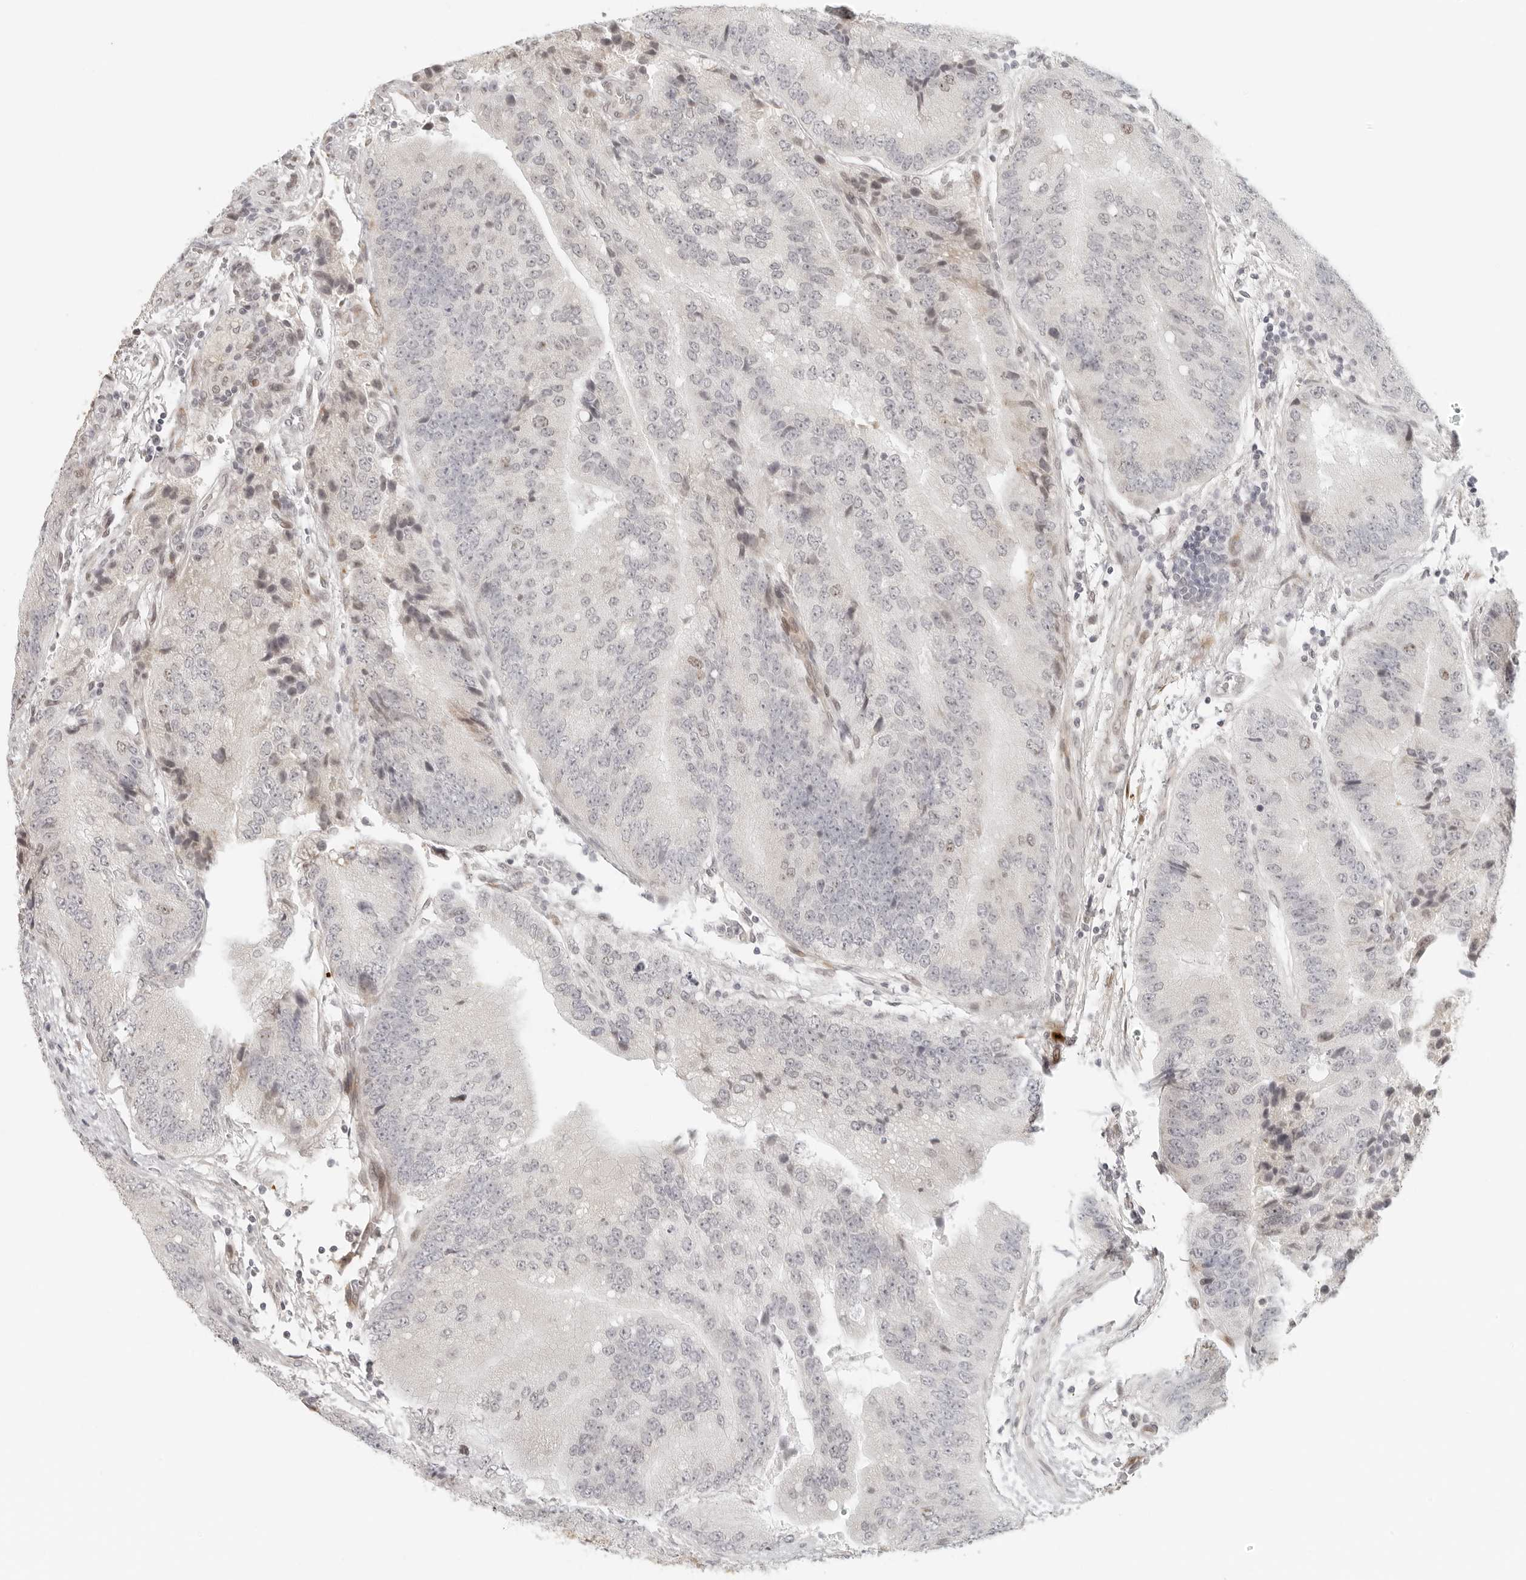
{"staining": {"intensity": "weak", "quantity": "<25%", "location": "nuclear"}, "tissue": "prostate cancer", "cell_type": "Tumor cells", "image_type": "cancer", "snomed": [{"axis": "morphology", "description": "Adenocarcinoma, High grade"}, {"axis": "topography", "description": "Prostate"}], "caption": "Prostate adenocarcinoma (high-grade) was stained to show a protein in brown. There is no significant positivity in tumor cells.", "gene": "ZNF678", "patient": {"sex": "male", "age": 70}}